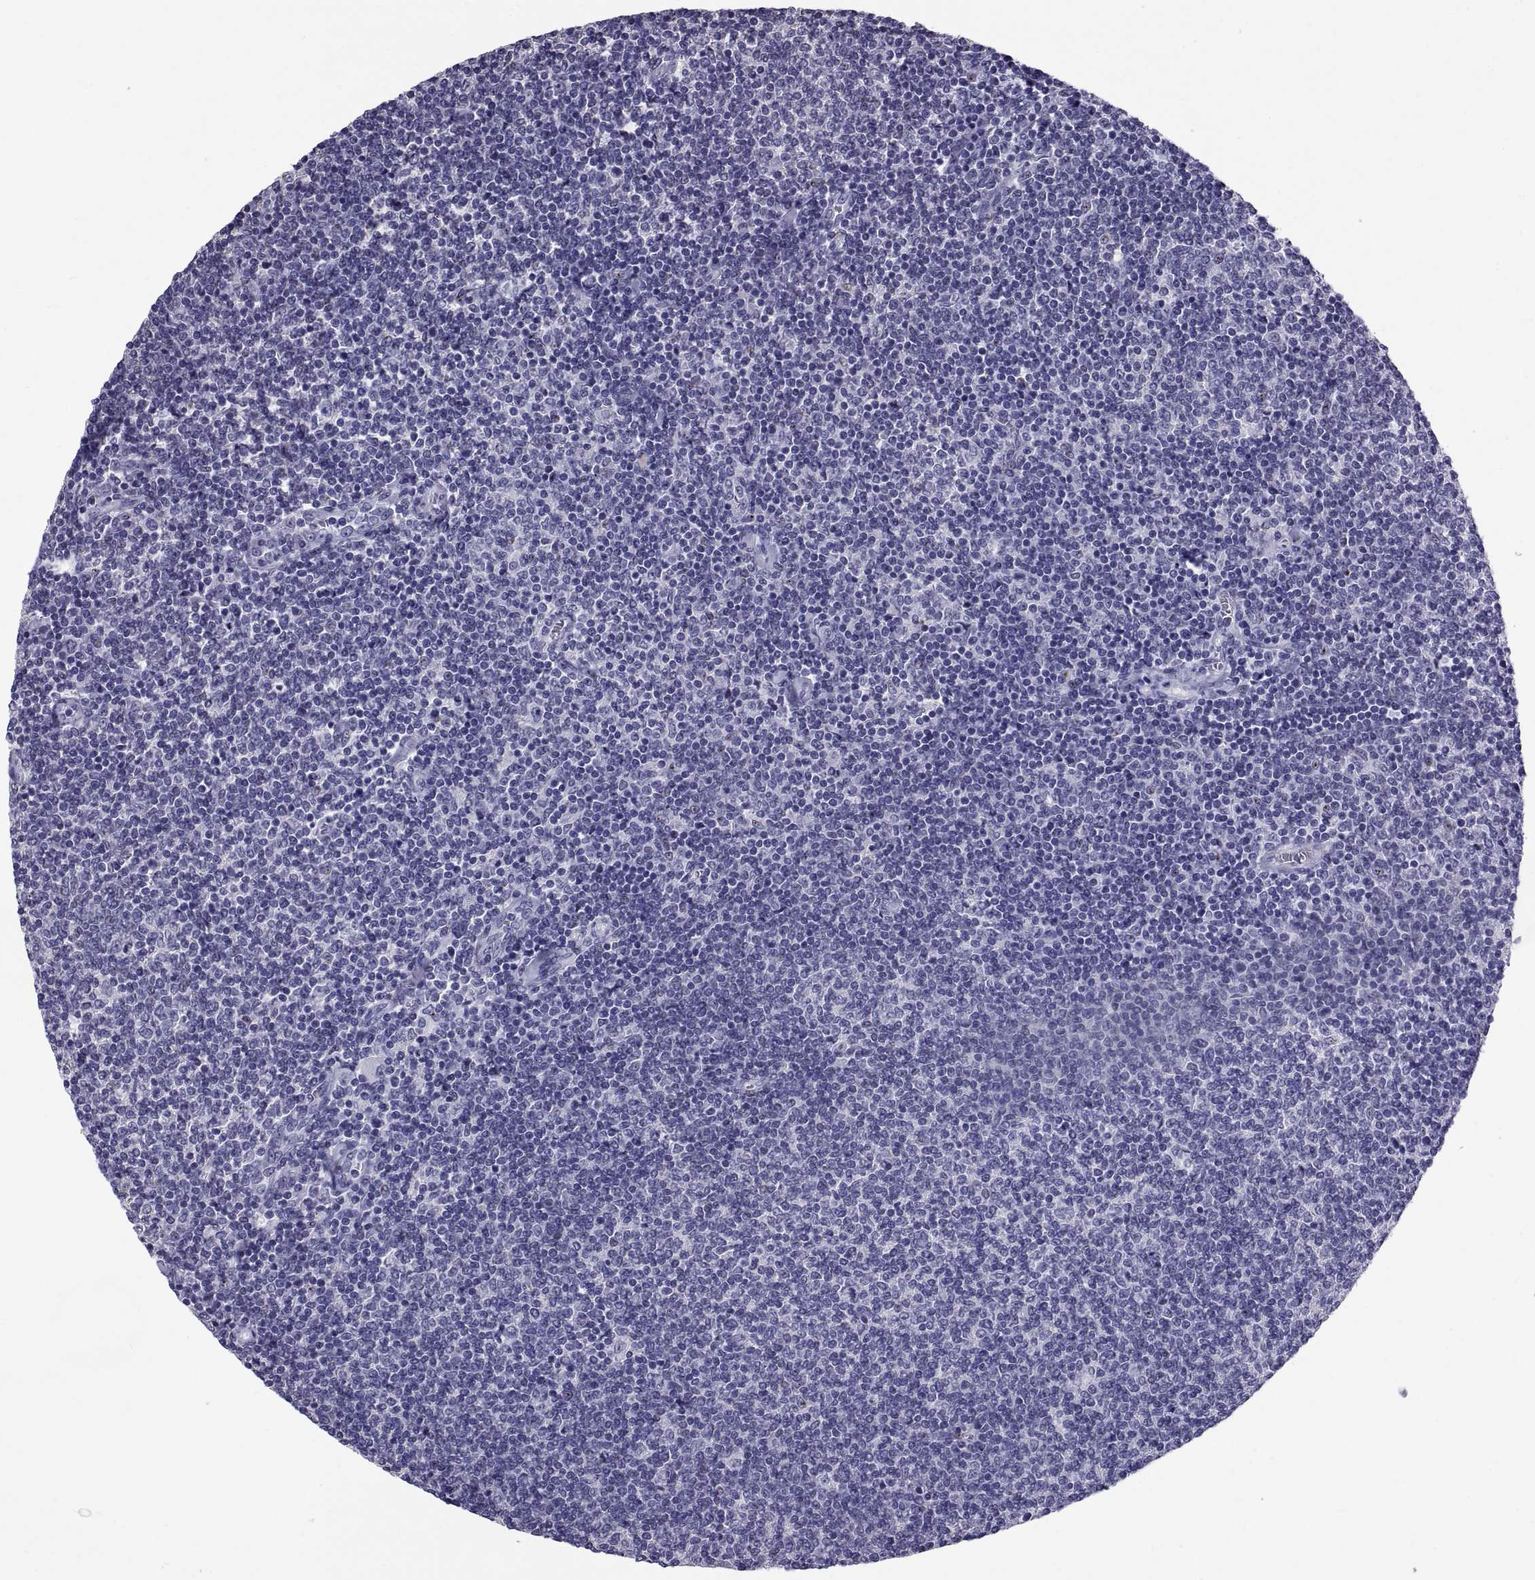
{"staining": {"intensity": "negative", "quantity": "none", "location": "none"}, "tissue": "lymphoma", "cell_type": "Tumor cells", "image_type": "cancer", "snomed": [{"axis": "morphology", "description": "Malignant lymphoma, non-Hodgkin's type, Low grade"}, {"axis": "topography", "description": "Lymph node"}], "caption": "This is an immunohistochemistry histopathology image of human malignant lymphoma, non-Hodgkin's type (low-grade). There is no expression in tumor cells.", "gene": "TGFBR3L", "patient": {"sex": "male", "age": 52}}